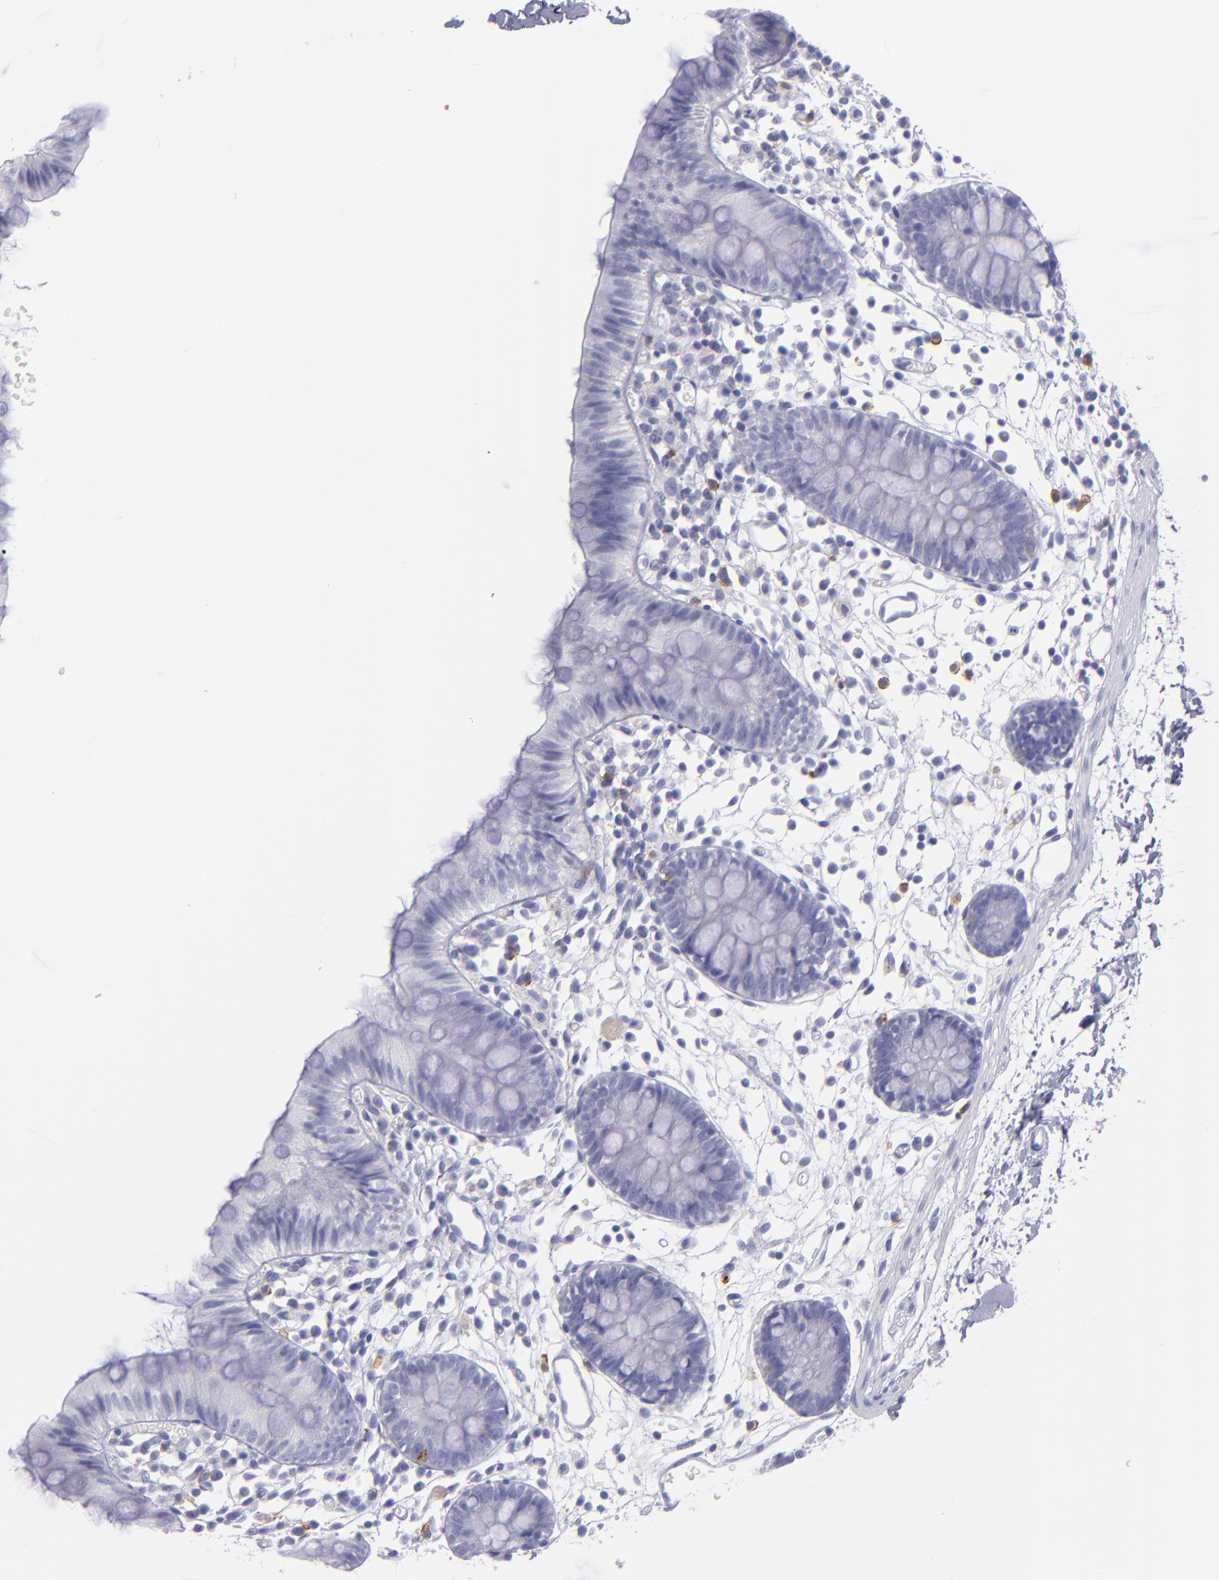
{"staining": {"intensity": "negative", "quantity": "none", "location": "none"}, "tissue": "colon", "cell_type": "Endothelial cells", "image_type": "normal", "snomed": [{"axis": "morphology", "description": "Normal tissue, NOS"}, {"axis": "topography", "description": "Colon"}], "caption": "The histopathology image demonstrates no staining of endothelial cells in normal colon.", "gene": "CD82", "patient": {"sex": "male", "age": 14}}